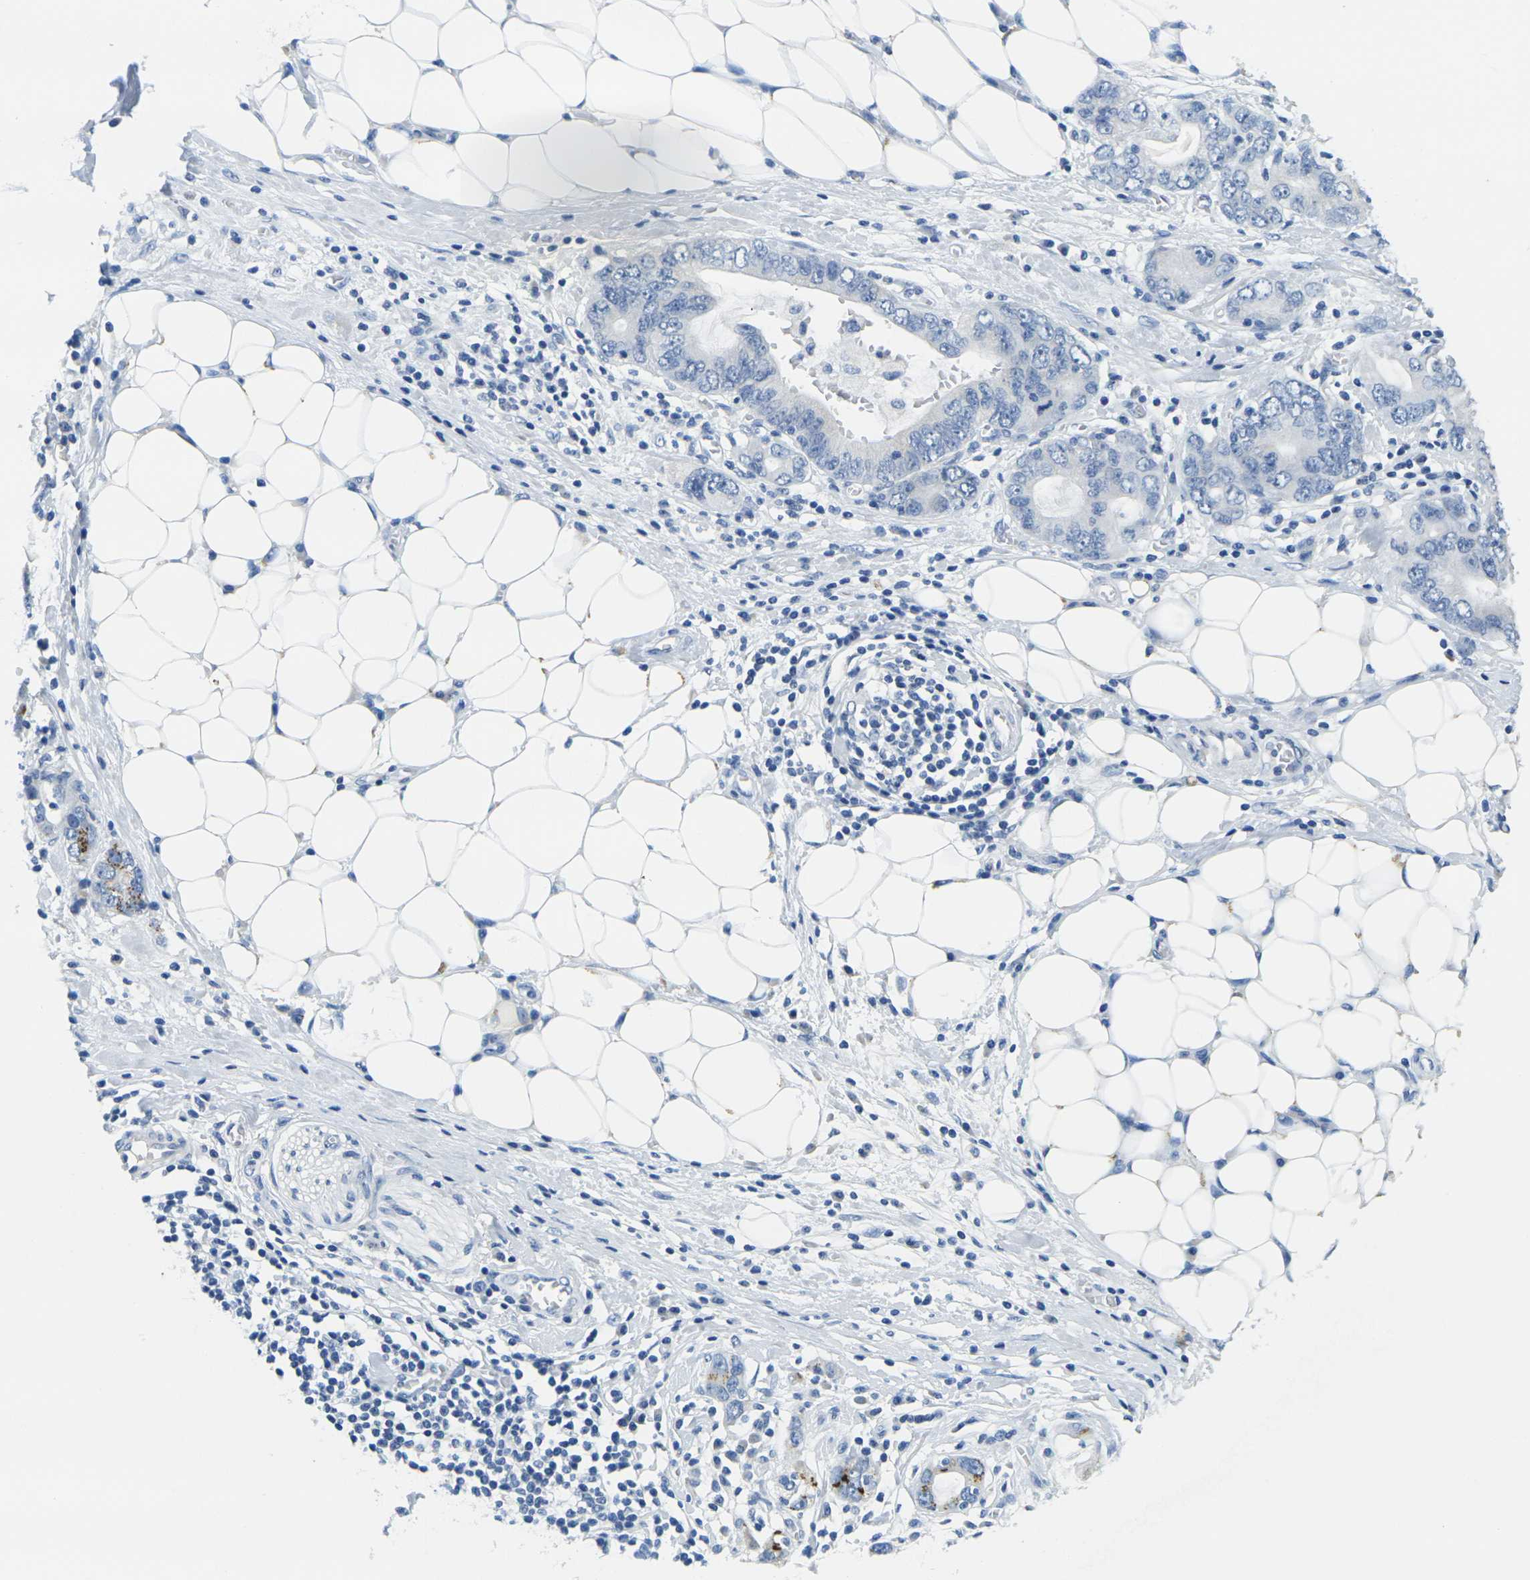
{"staining": {"intensity": "negative", "quantity": "none", "location": "none"}, "tissue": "stomach cancer", "cell_type": "Tumor cells", "image_type": "cancer", "snomed": [{"axis": "morphology", "description": "Adenocarcinoma, NOS"}, {"axis": "topography", "description": "Stomach, lower"}], "caption": "Stomach adenocarcinoma was stained to show a protein in brown. There is no significant expression in tumor cells.", "gene": "FAM3D", "patient": {"sex": "female", "age": 93}}